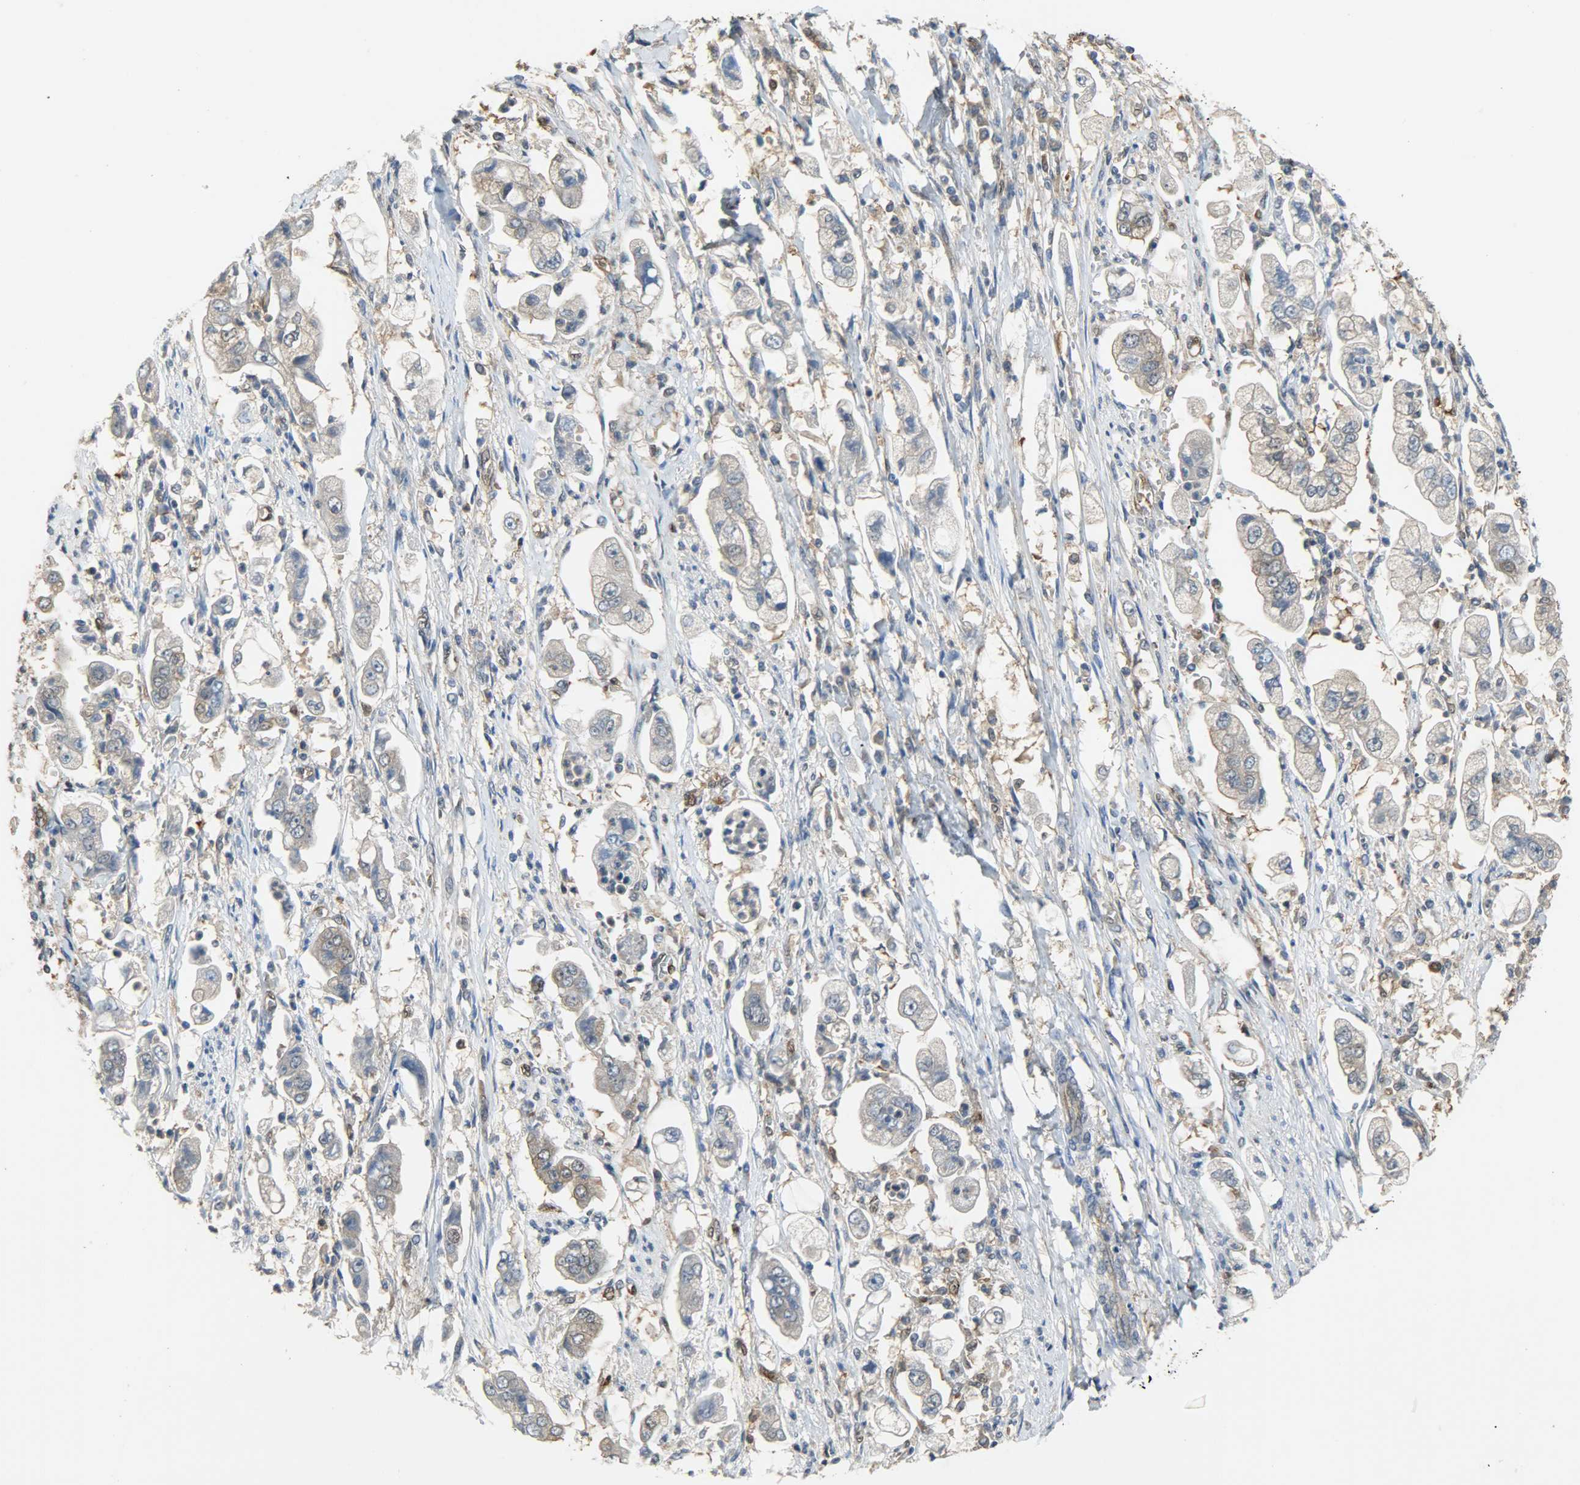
{"staining": {"intensity": "moderate", "quantity": ">75%", "location": "cytoplasmic/membranous"}, "tissue": "stomach cancer", "cell_type": "Tumor cells", "image_type": "cancer", "snomed": [{"axis": "morphology", "description": "Adenocarcinoma, NOS"}, {"axis": "topography", "description": "Stomach"}], "caption": "Immunohistochemistry histopathology image of adenocarcinoma (stomach) stained for a protein (brown), which exhibits medium levels of moderate cytoplasmic/membranous positivity in about >75% of tumor cells.", "gene": "EIF4EBP1", "patient": {"sex": "male", "age": 62}}